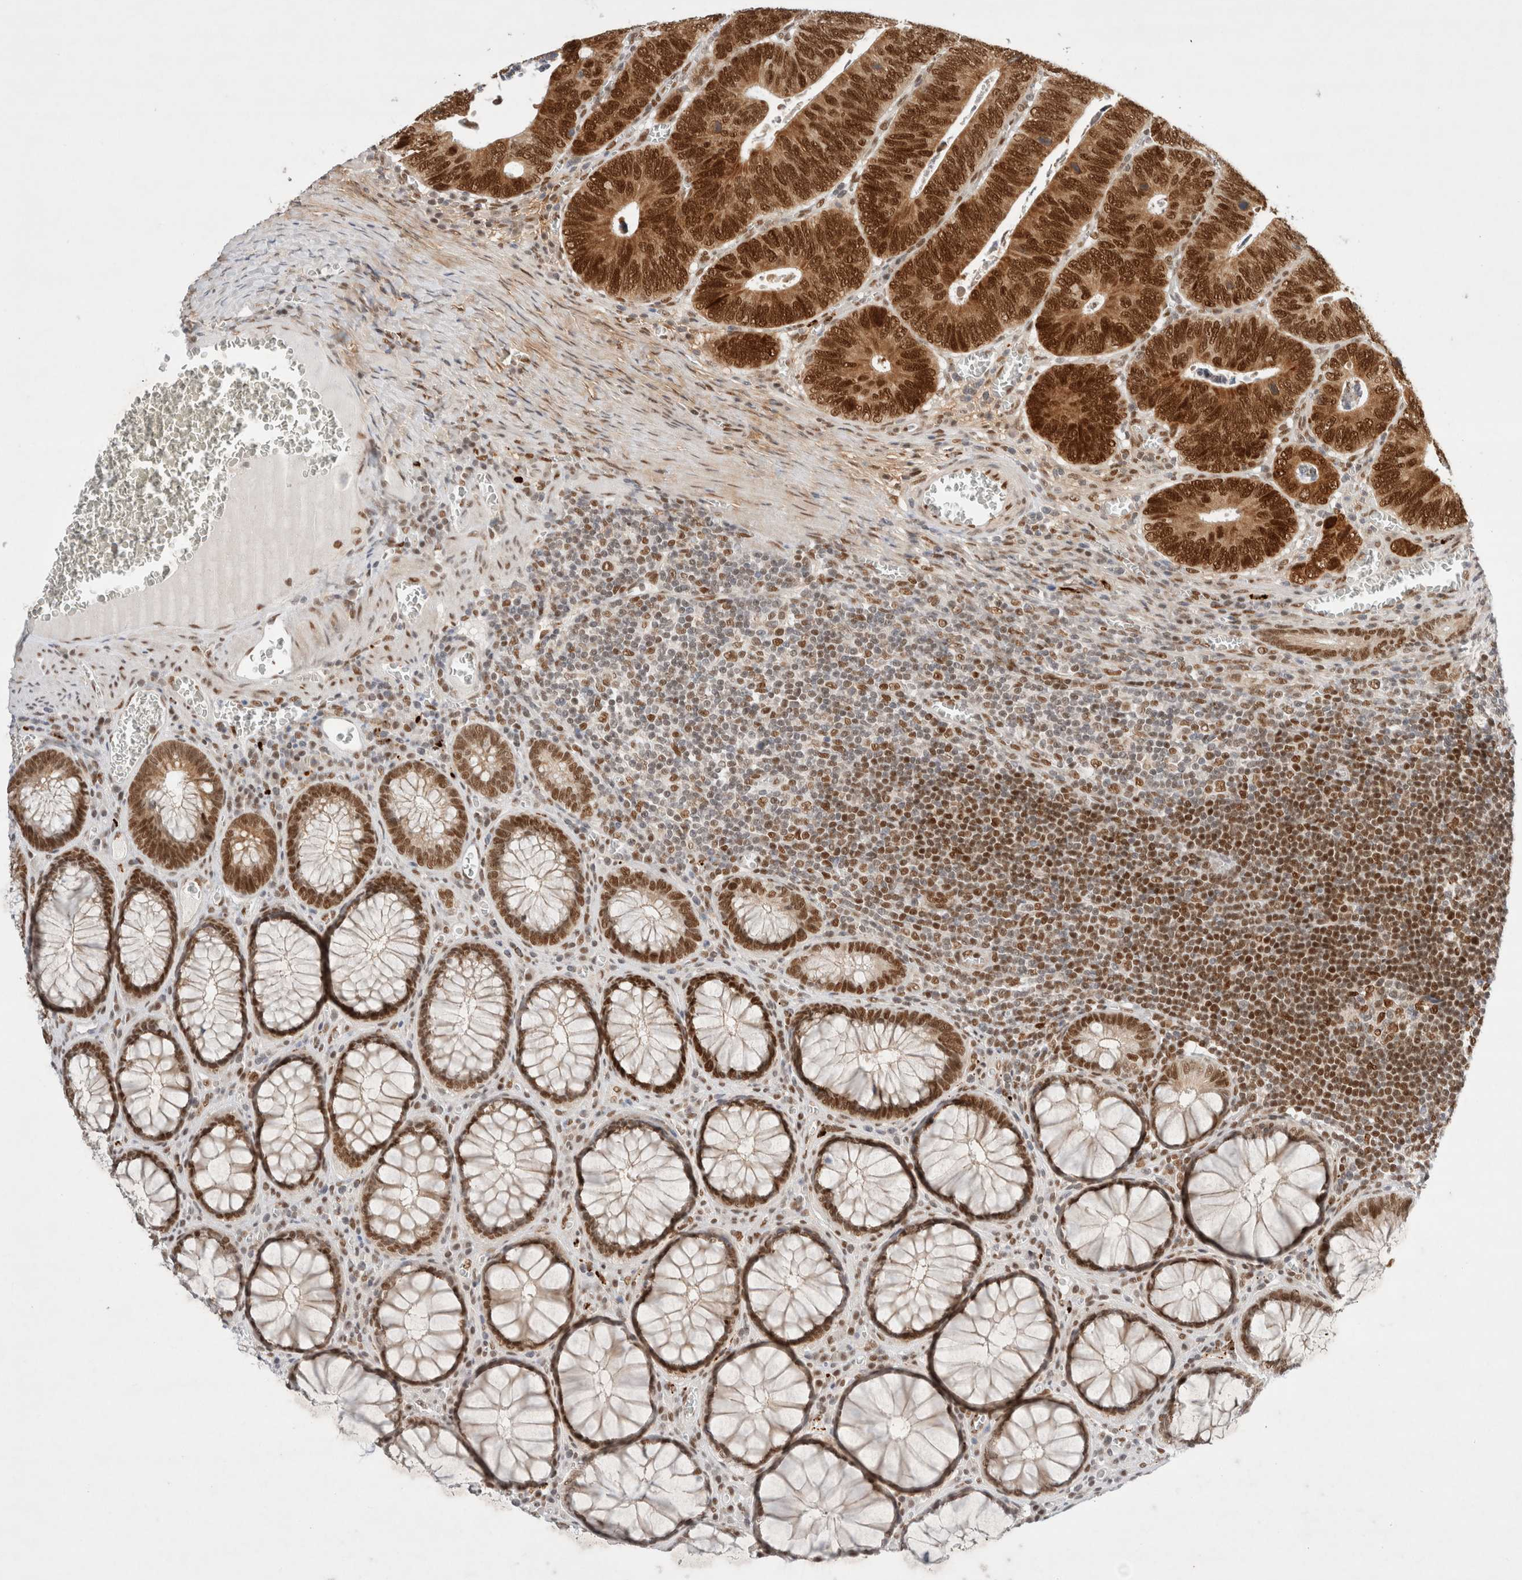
{"staining": {"intensity": "strong", "quantity": ">75%", "location": "cytoplasmic/membranous,nuclear"}, "tissue": "colorectal cancer", "cell_type": "Tumor cells", "image_type": "cancer", "snomed": [{"axis": "morphology", "description": "Inflammation, NOS"}, {"axis": "morphology", "description": "Adenocarcinoma, NOS"}, {"axis": "topography", "description": "Colon"}], "caption": "High-magnification brightfield microscopy of colorectal cancer (adenocarcinoma) stained with DAB (3,3'-diaminobenzidine) (brown) and counterstained with hematoxylin (blue). tumor cells exhibit strong cytoplasmic/membranous and nuclear staining is appreciated in approximately>75% of cells.", "gene": "GTF2I", "patient": {"sex": "male", "age": 72}}